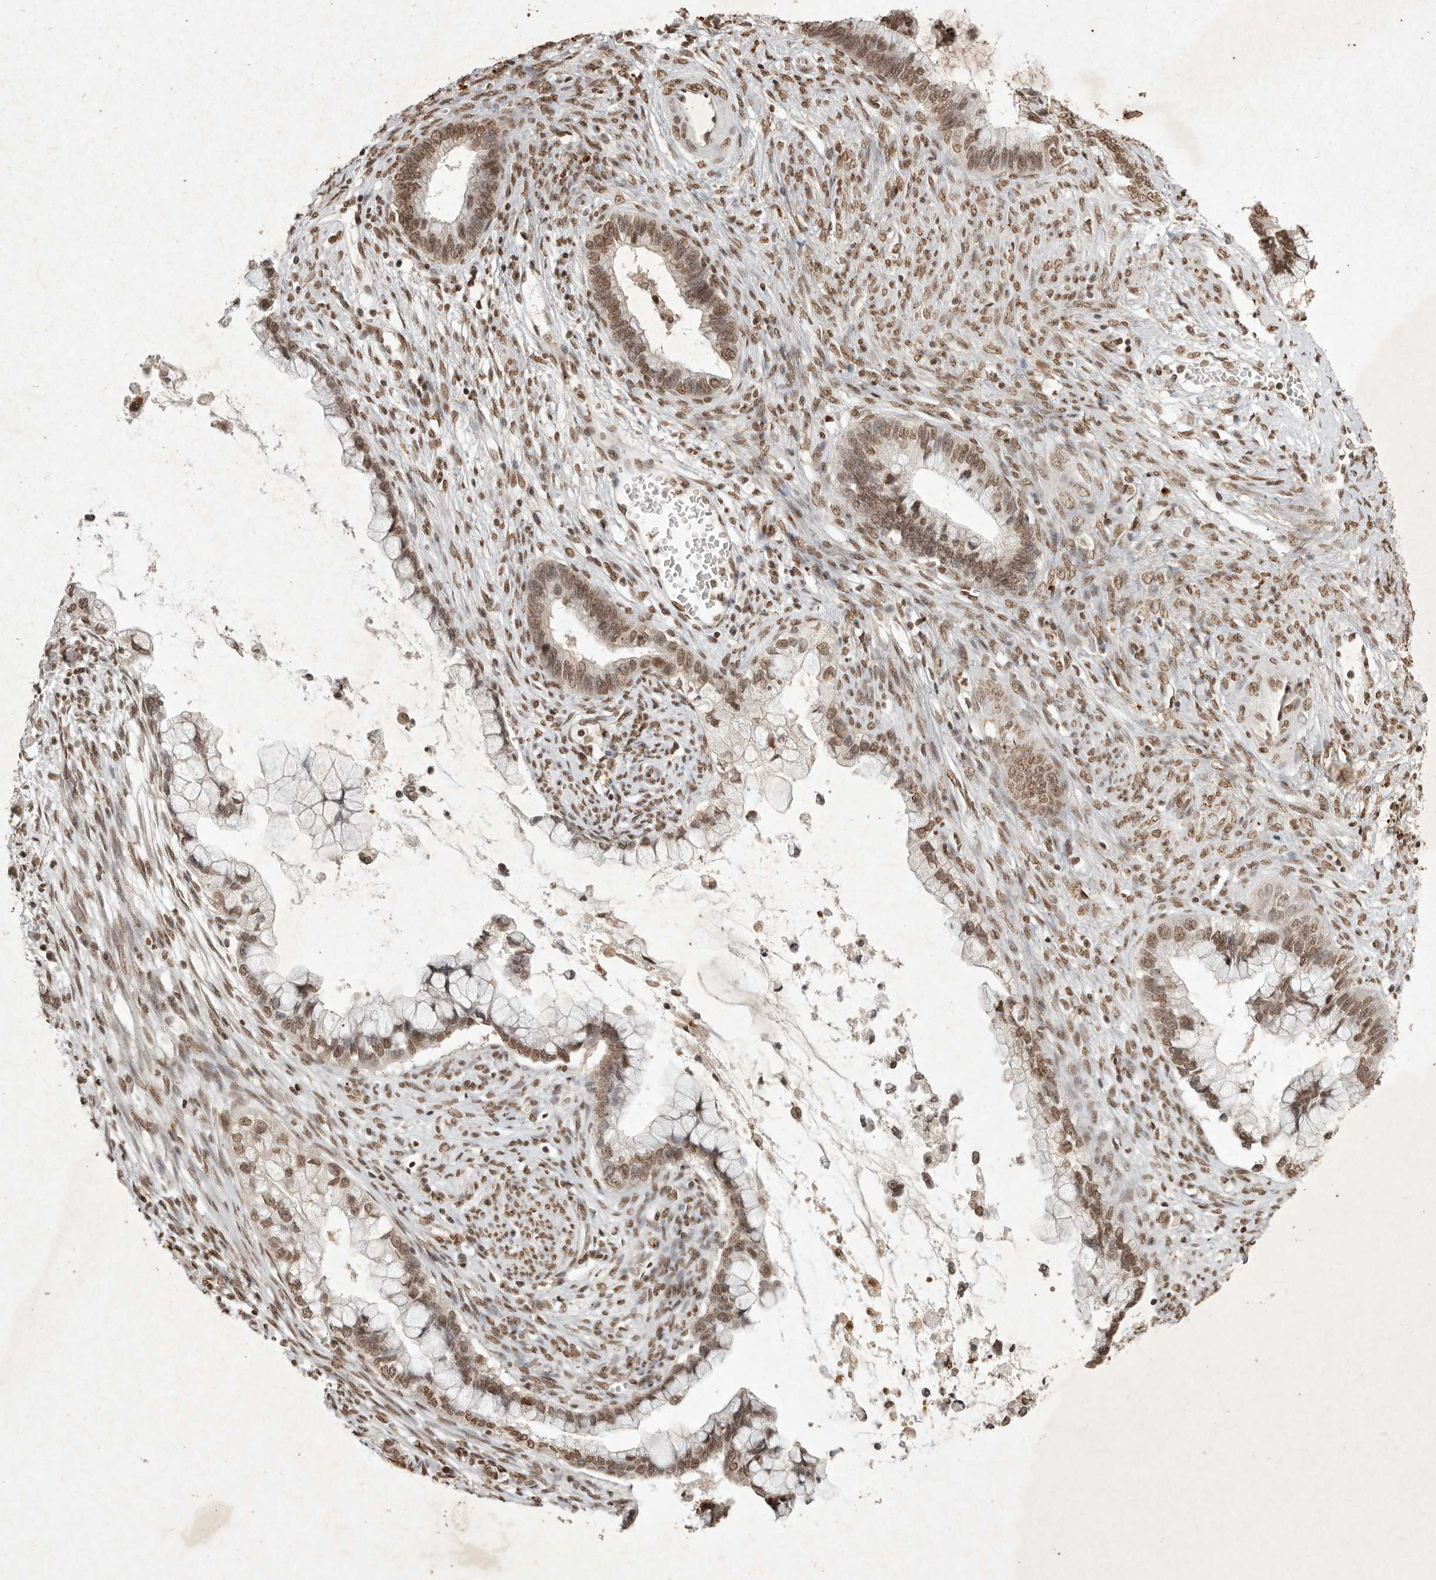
{"staining": {"intensity": "moderate", "quantity": ">75%", "location": "nuclear"}, "tissue": "cervical cancer", "cell_type": "Tumor cells", "image_type": "cancer", "snomed": [{"axis": "morphology", "description": "Adenocarcinoma, NOS"}, {"axis": "topography", "description": "Cervix"}], "caption": "About >75% of tumor cells in cervical cancer (adenocarcinoma) display moderate nuclear protein staining as visualized by brown immunohistochemical staining.", "gene": "NKX3-2", "patient": {"sex": "female", "age": 44}}